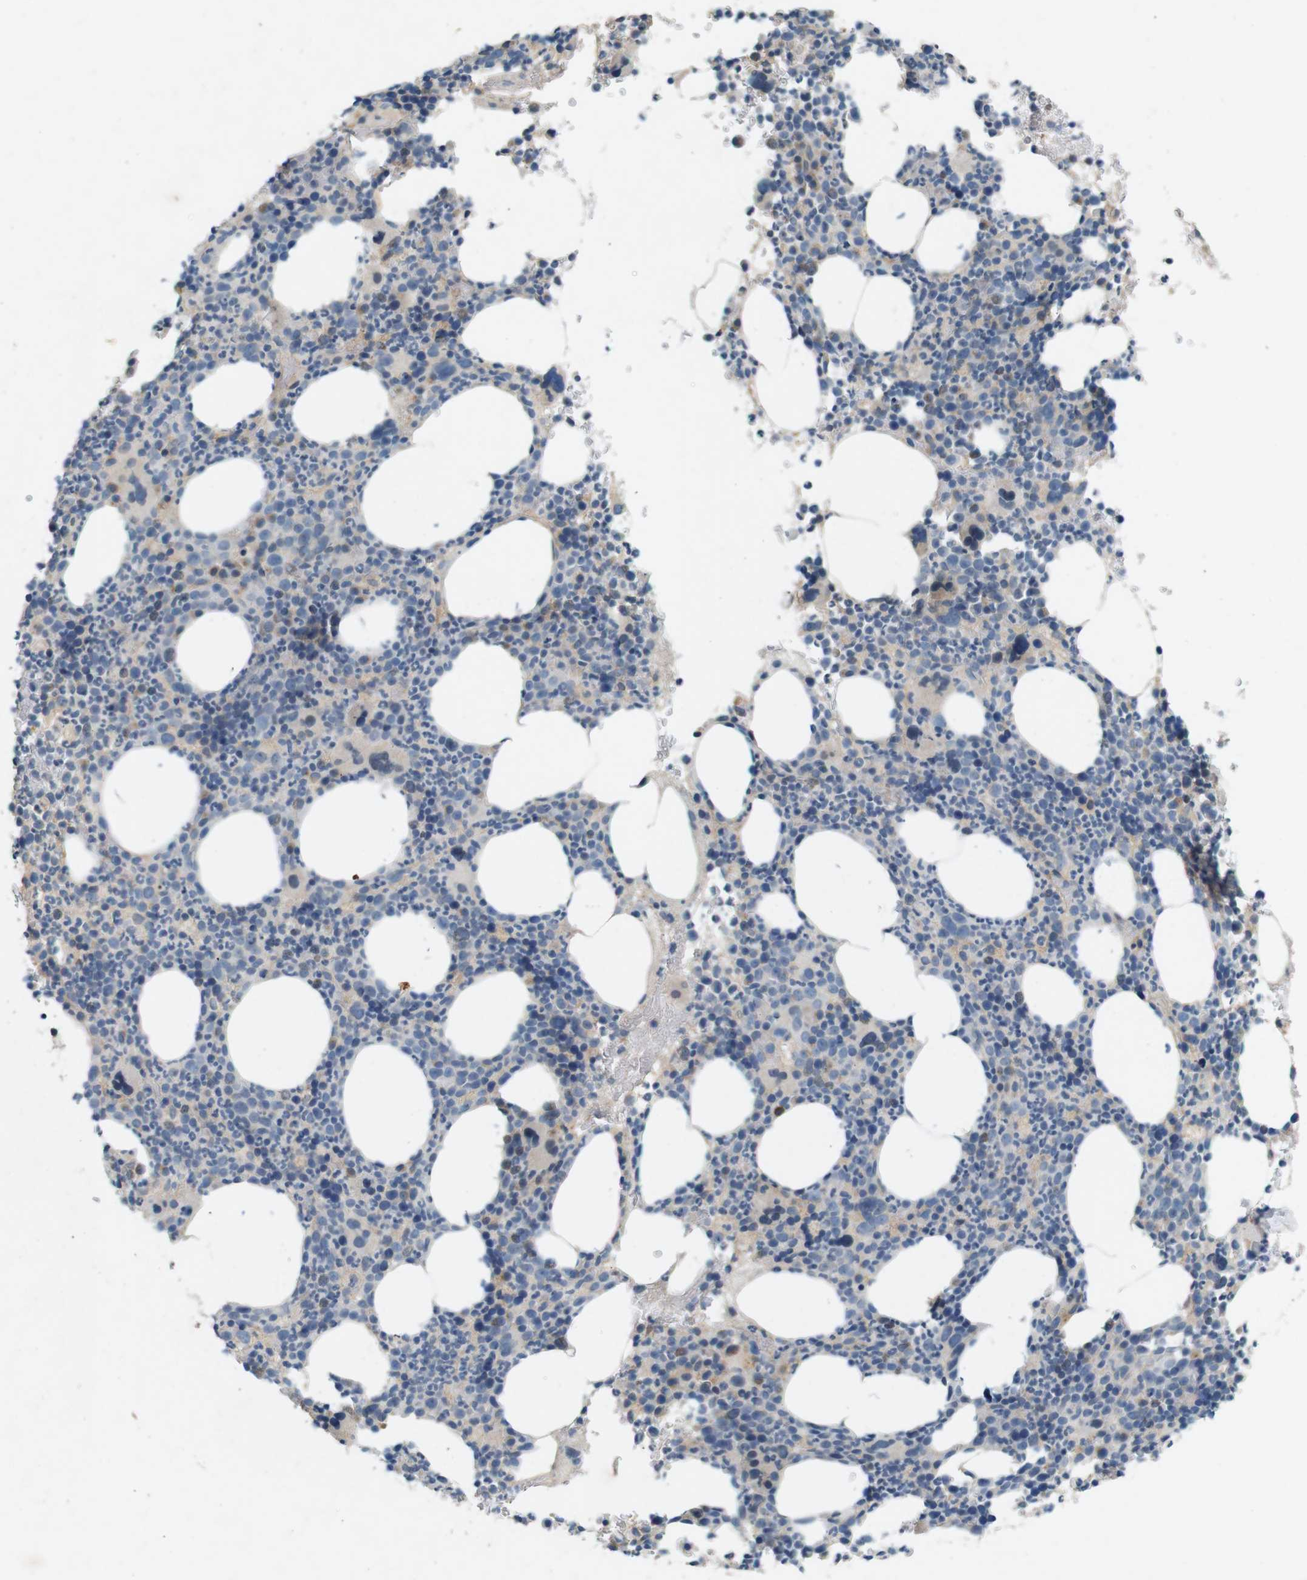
{"staining": {"intensity": "weak", "quantity": "<25%", "location": "cytoplasmic/membranous"}, "tissue": "bone marrow", "cell_type": "Hematopoietic cells", "image_type": "normal", "snomed": [{"axis": "morphology", "description": "Normal tissue, NOS"}, {"axis": "morphology", "description": "Inflammation, NOS"}, {"axis": "topography", "description": "Bone marrow"}], "caption": "Histopathology image shows no significant protein positivity in hematopoietic cells of unremarkable bone marrow.", "gene": "PVR", "patient": {"sex": "male", "age": 73}}